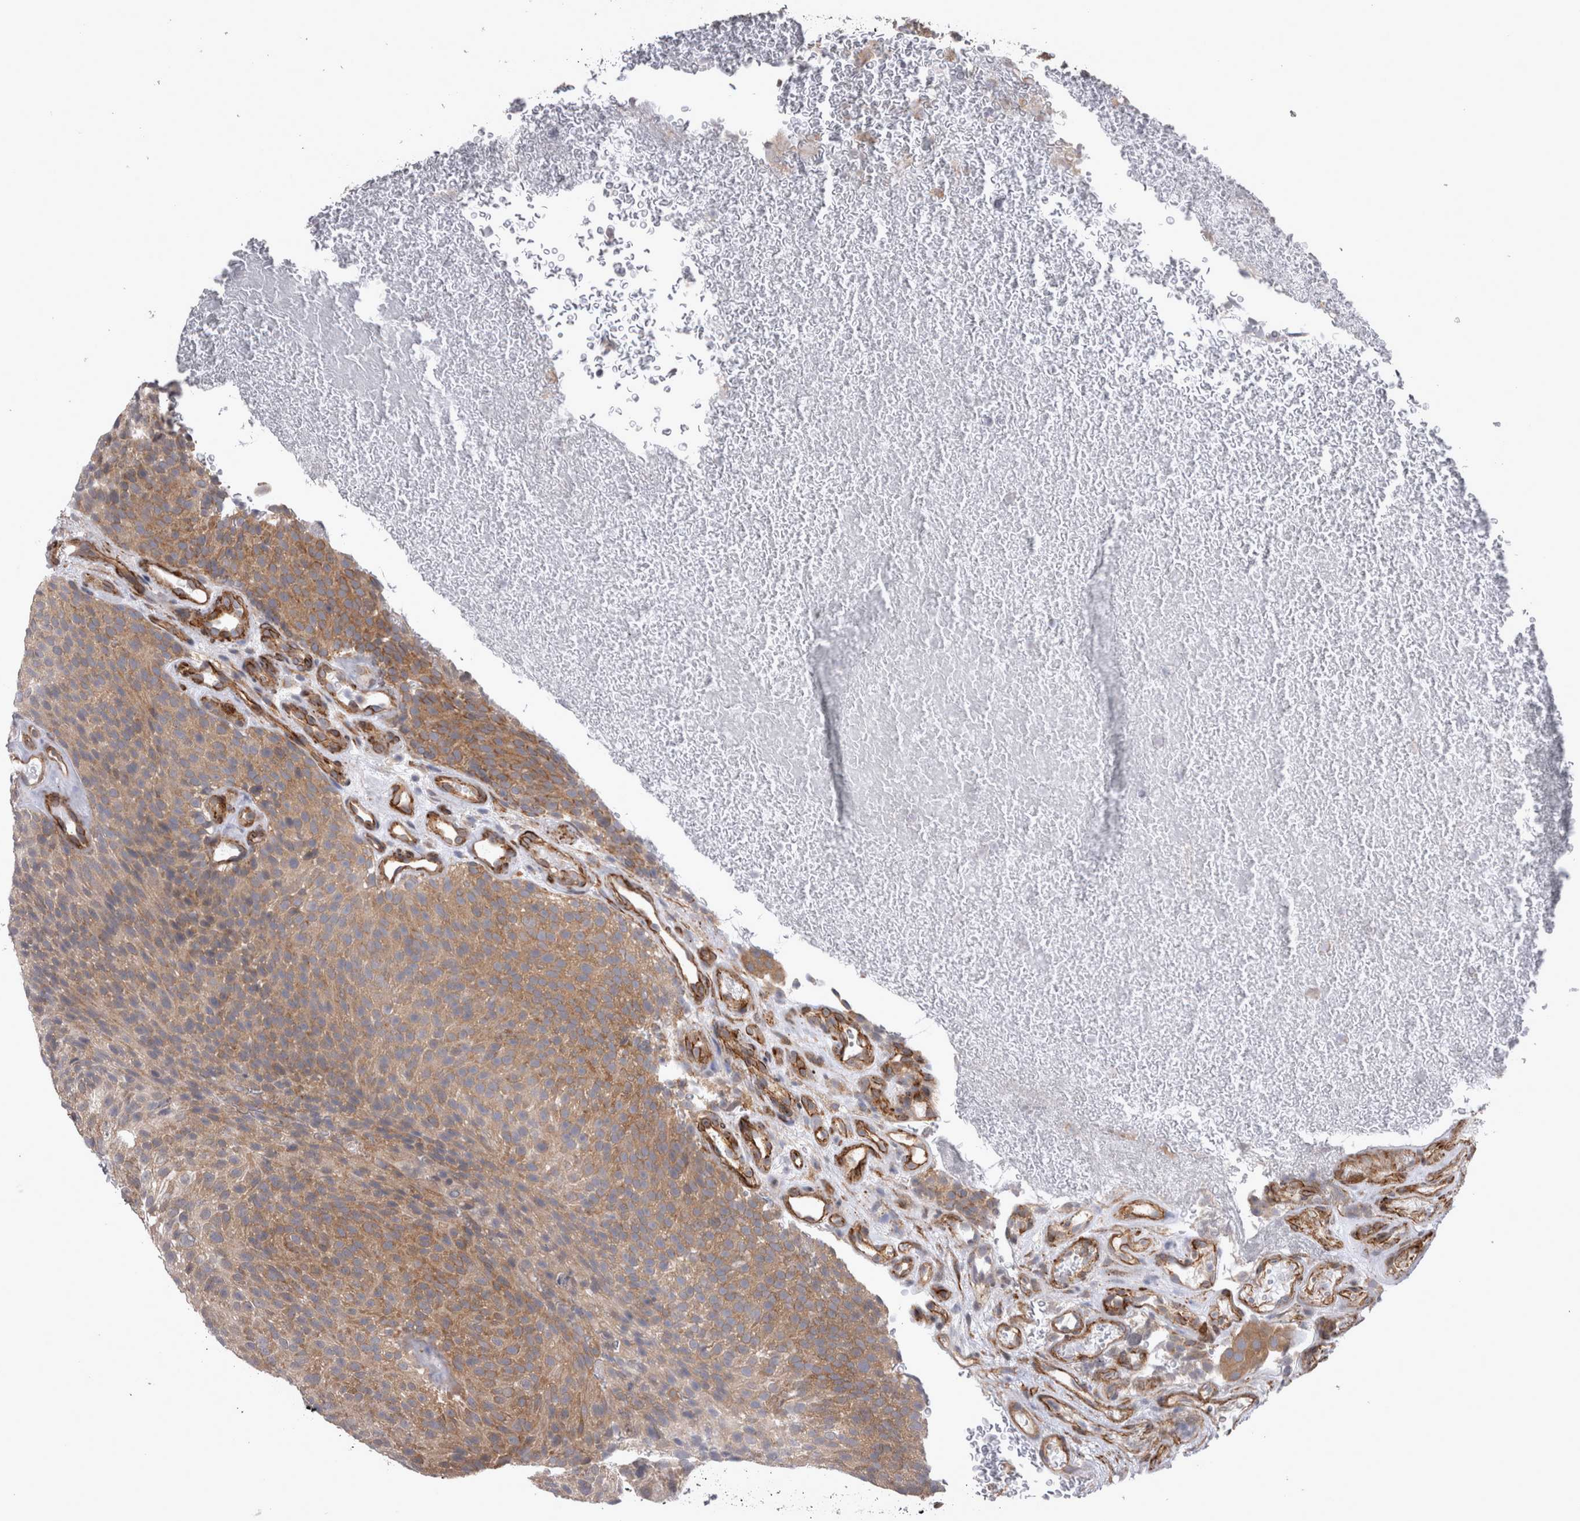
{"staining": {"intensity": "moderate", "quantity": ">75%", "location": "cytoplasmic/membranous"}, "tissue": "urothelial cancer", "cell_type": "Tumor cells", "image_type": "cancer", "snomed": [{"axis": "morphology", "description": "Urothelial carcinoma, Low grade"}, {"axis": "topography", "description": "Urinary bladder"}], "caption": "Protein staining of urothelial cancer tissue displays moderate cytoplasmic/membranous positivity in about >75% of tumor cells. (DAB (3,3'-diaminobenzidine) IHC with brightfield microscopy, high magnification).", "gene": "DDX6", "patient": {"sex": "male", "age": 78}}